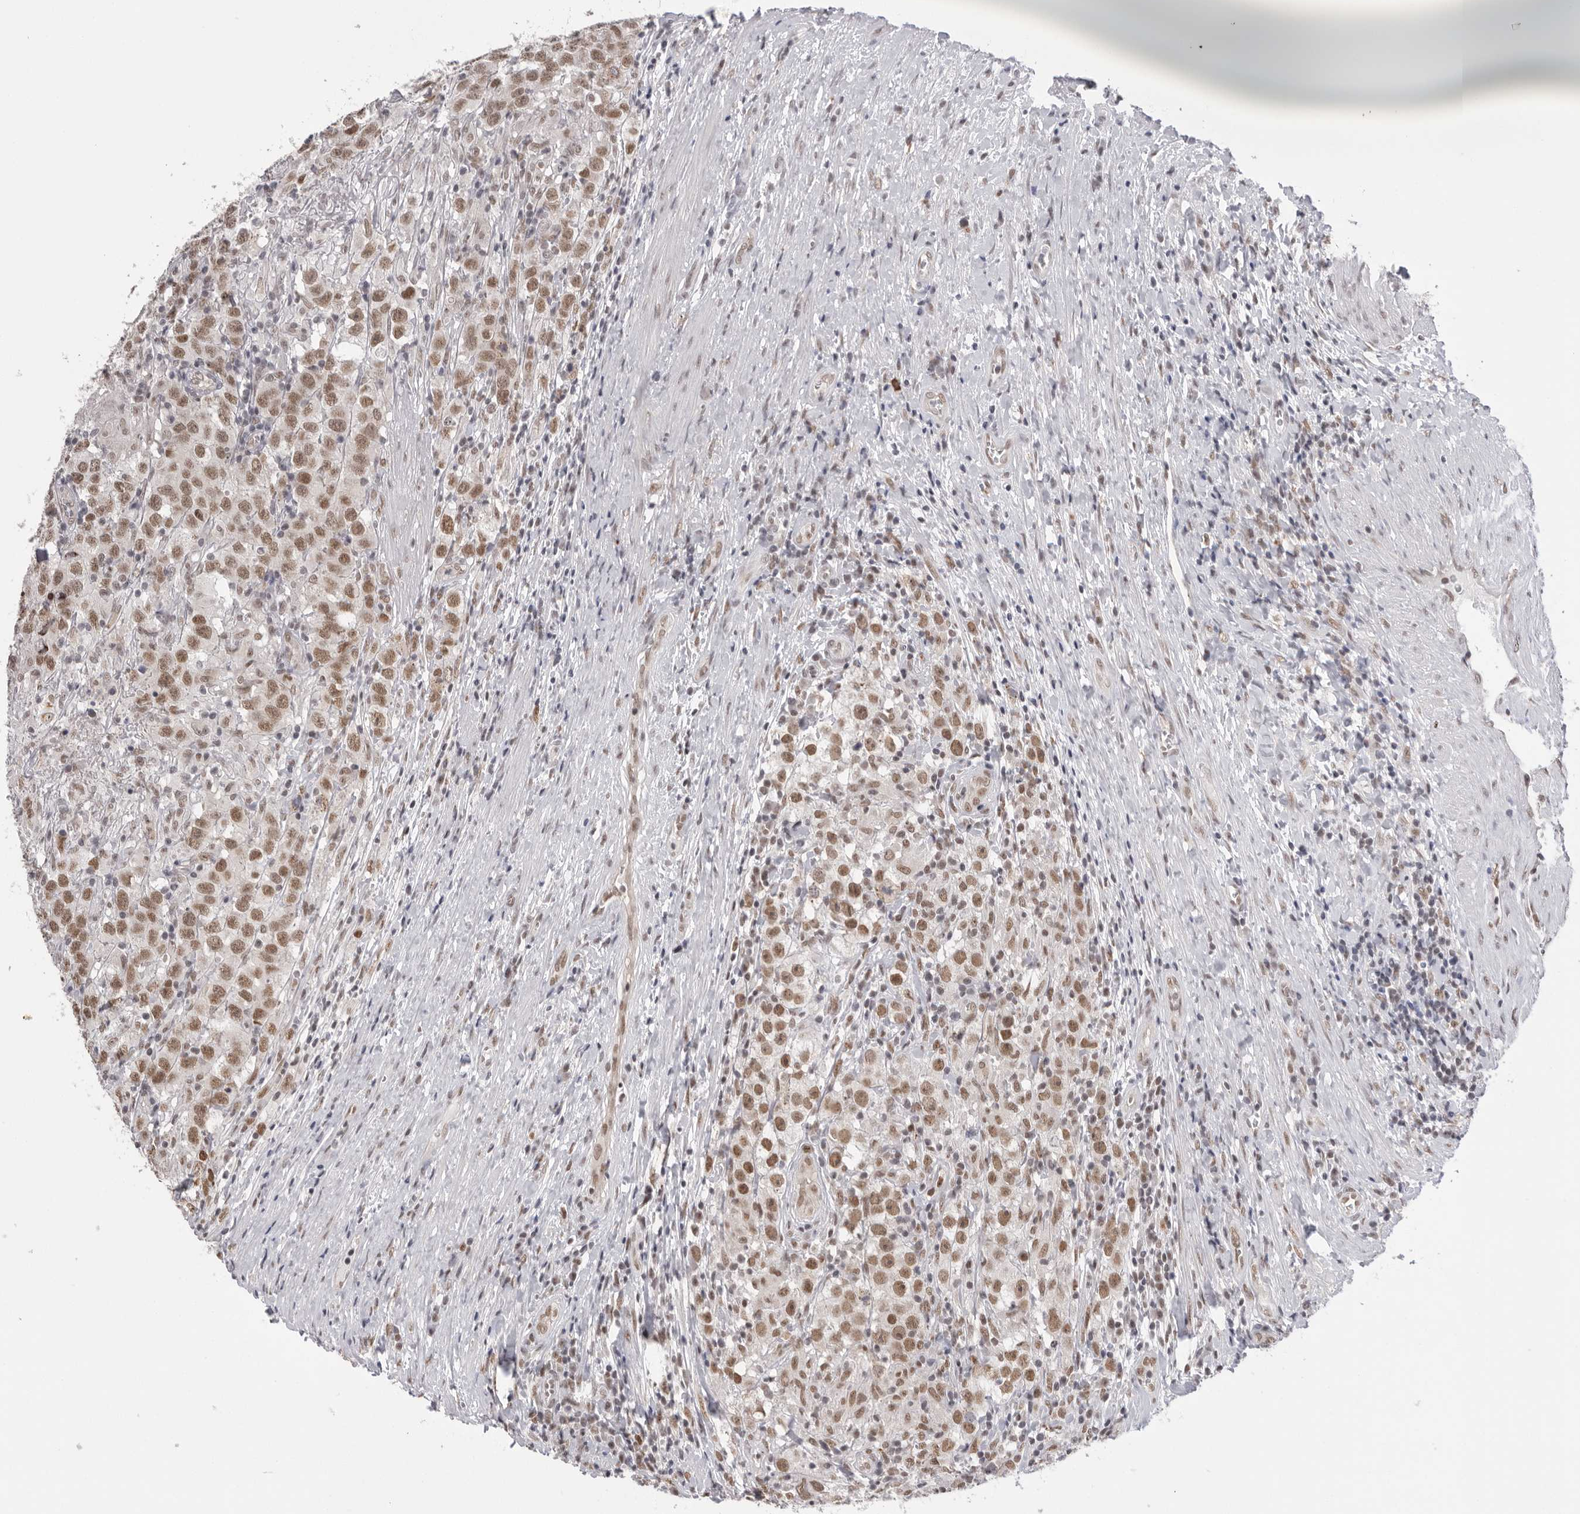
{"staining": {"intensity": "moderate", "quantity": ">75%", "location": "nuclear"}, "tissue": "testis cancer", "cell_type": "Tumor cells", "image_type": "cancer", "snomed": [{"axis": "morphology", "description": "Seminoma, NOS"}, {"axis": "morphology", "description": "Carcinoma, Embryonal, NOS"}, {"axis": "topography", "description": "Testis"}], "caption": "Testis cancer stained for a protein (brown) shows moderate nuclear positive expression in approximately >75% of tumor cells.", "gene": "BCLAF3", "patient": {"sex": "male", "age": 43}}